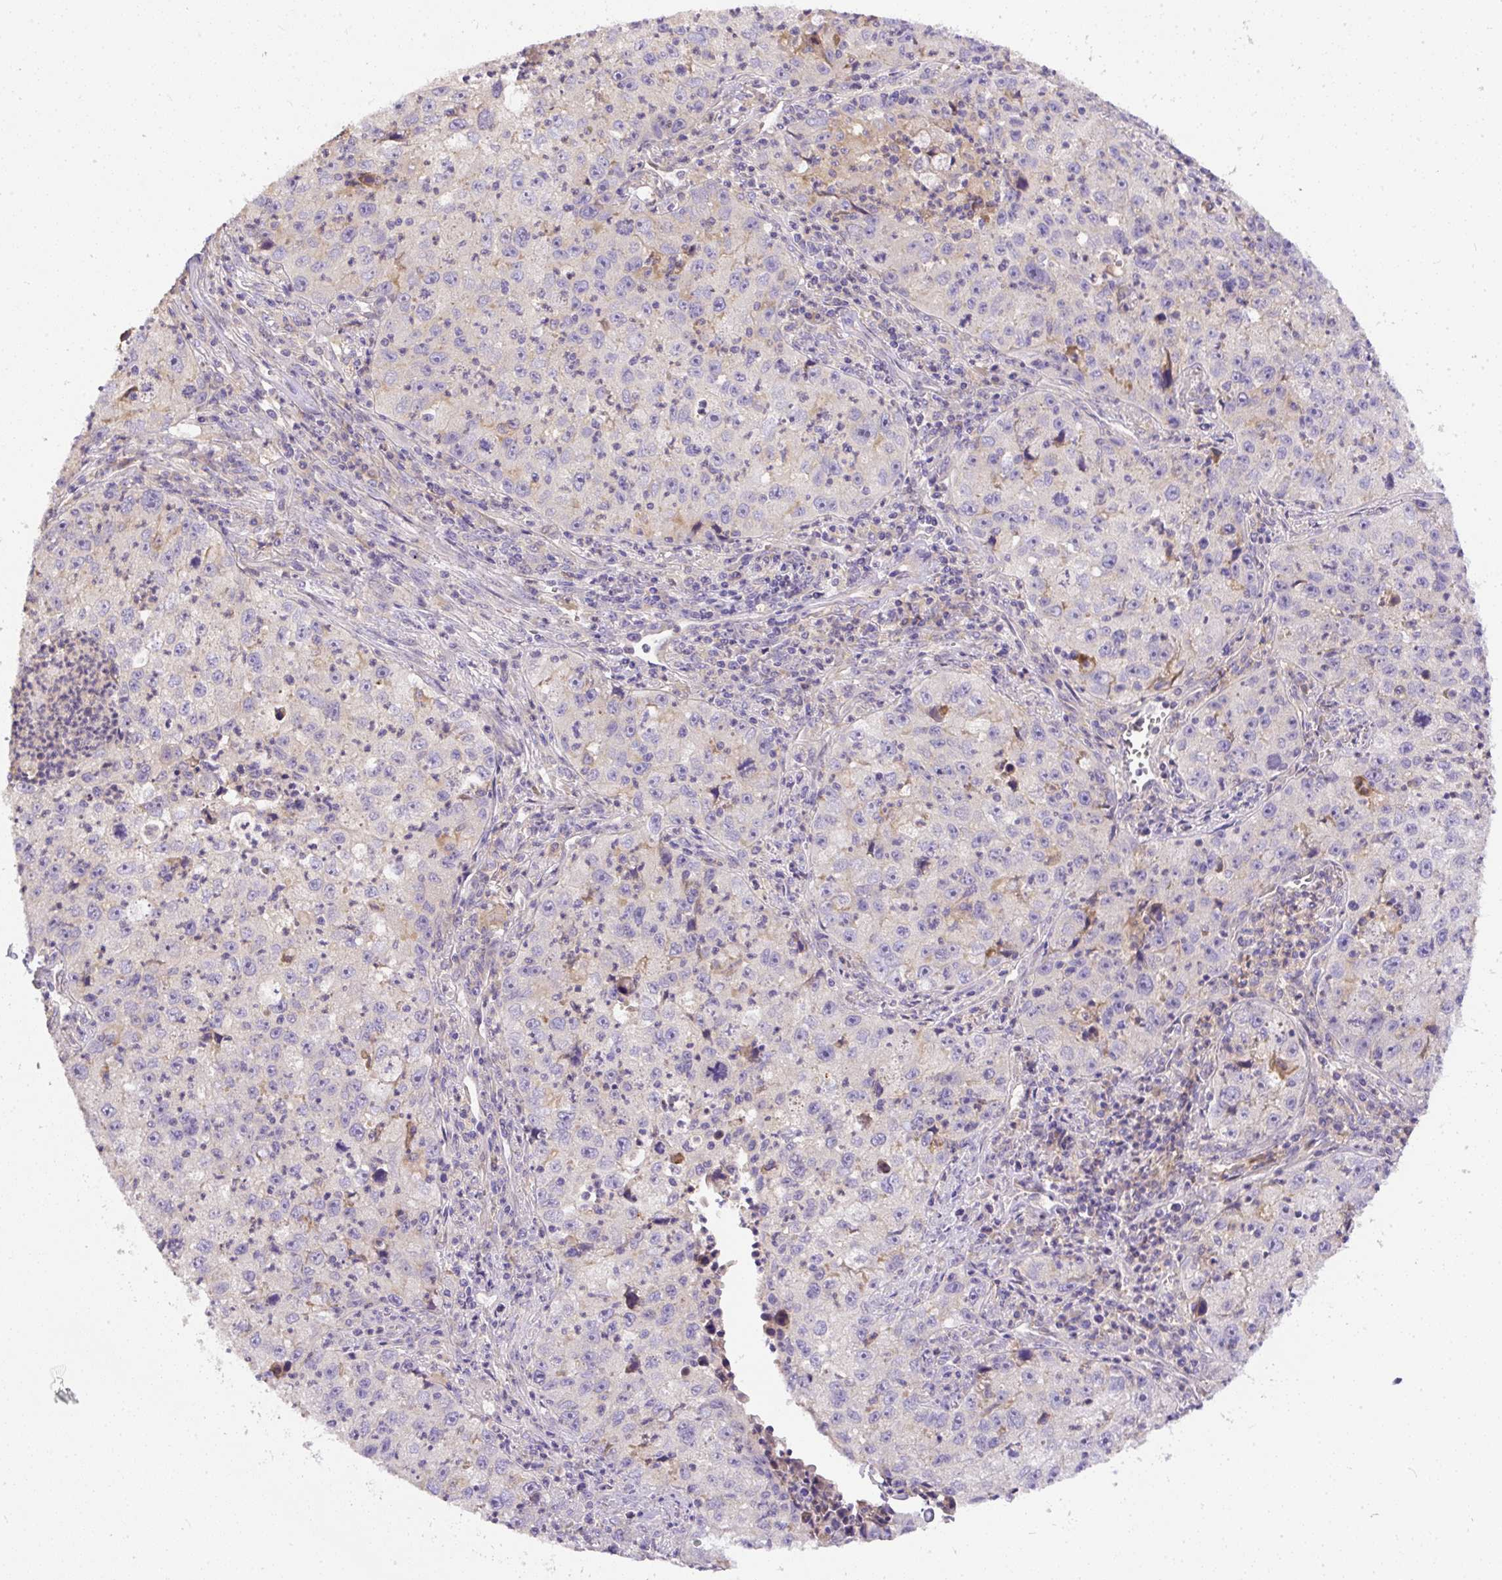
{"staining": {"intensity": "negative", "quantity": "none", "location": "none"}, "tissue": "lung cancer", "cell_type": "Tumor cells", "image_type": "cancer", "snomed": [{"axis": "morphology", "description": "Squamous cell carcinoma, NOS"}, {"axis": "topography", "description": "Lung"}], "caption": "Immunohistochemical staining of human lung cancer demonstrates no significant positivity in tumor cells.", "gene": "DAPK1", "patient": {"sex": "male", "age": 71}}